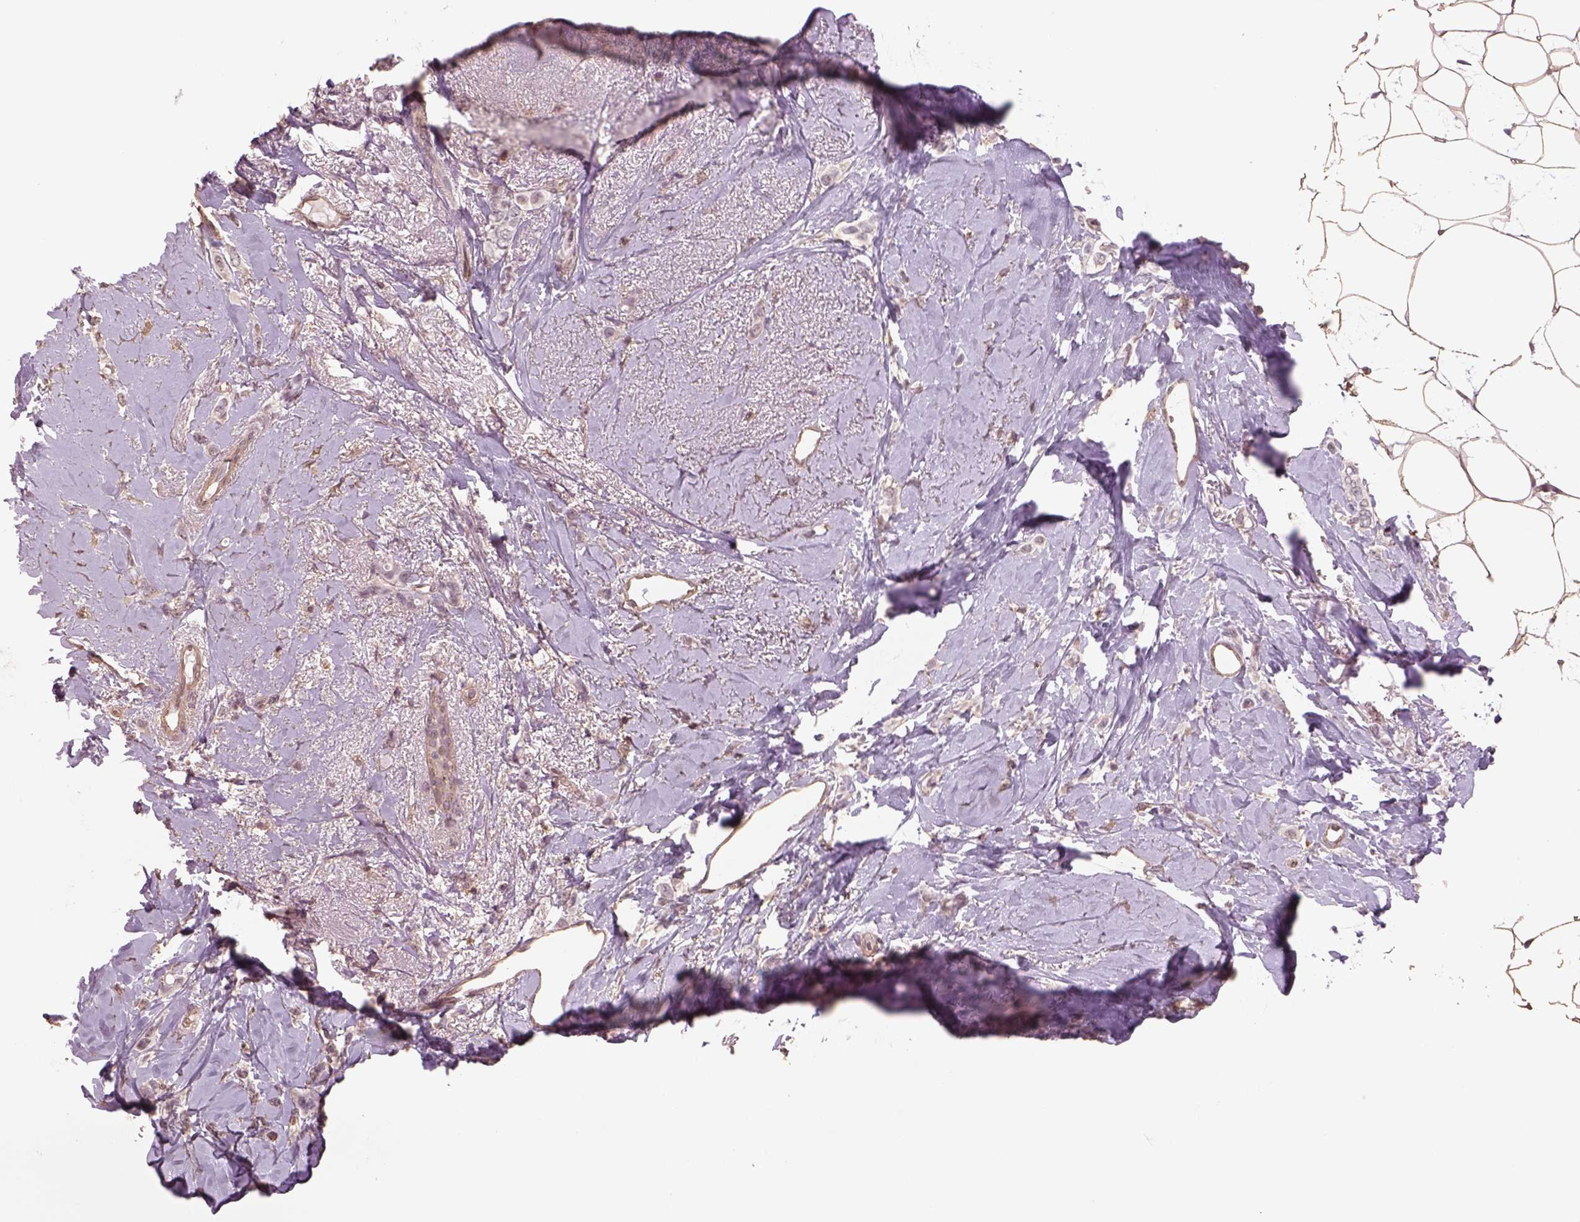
{"staining": {"intensity": "negative", "quantity": "none", "location": "none"}, "tissue": "breast cancer", "cell_type": "Tumor cells", "image_type": "cancer", "snomed": [{"axis": "morphology", "description": "Lobular carcinoma"}, {"axis": "topography", "description": "Breast"}], "caption": "The photomicrograph shows no significant positivity in tumor cells of breast lobular carcinoma.", "gene": "LIN7A", "patient": {"sex": "female", "age": 66}}